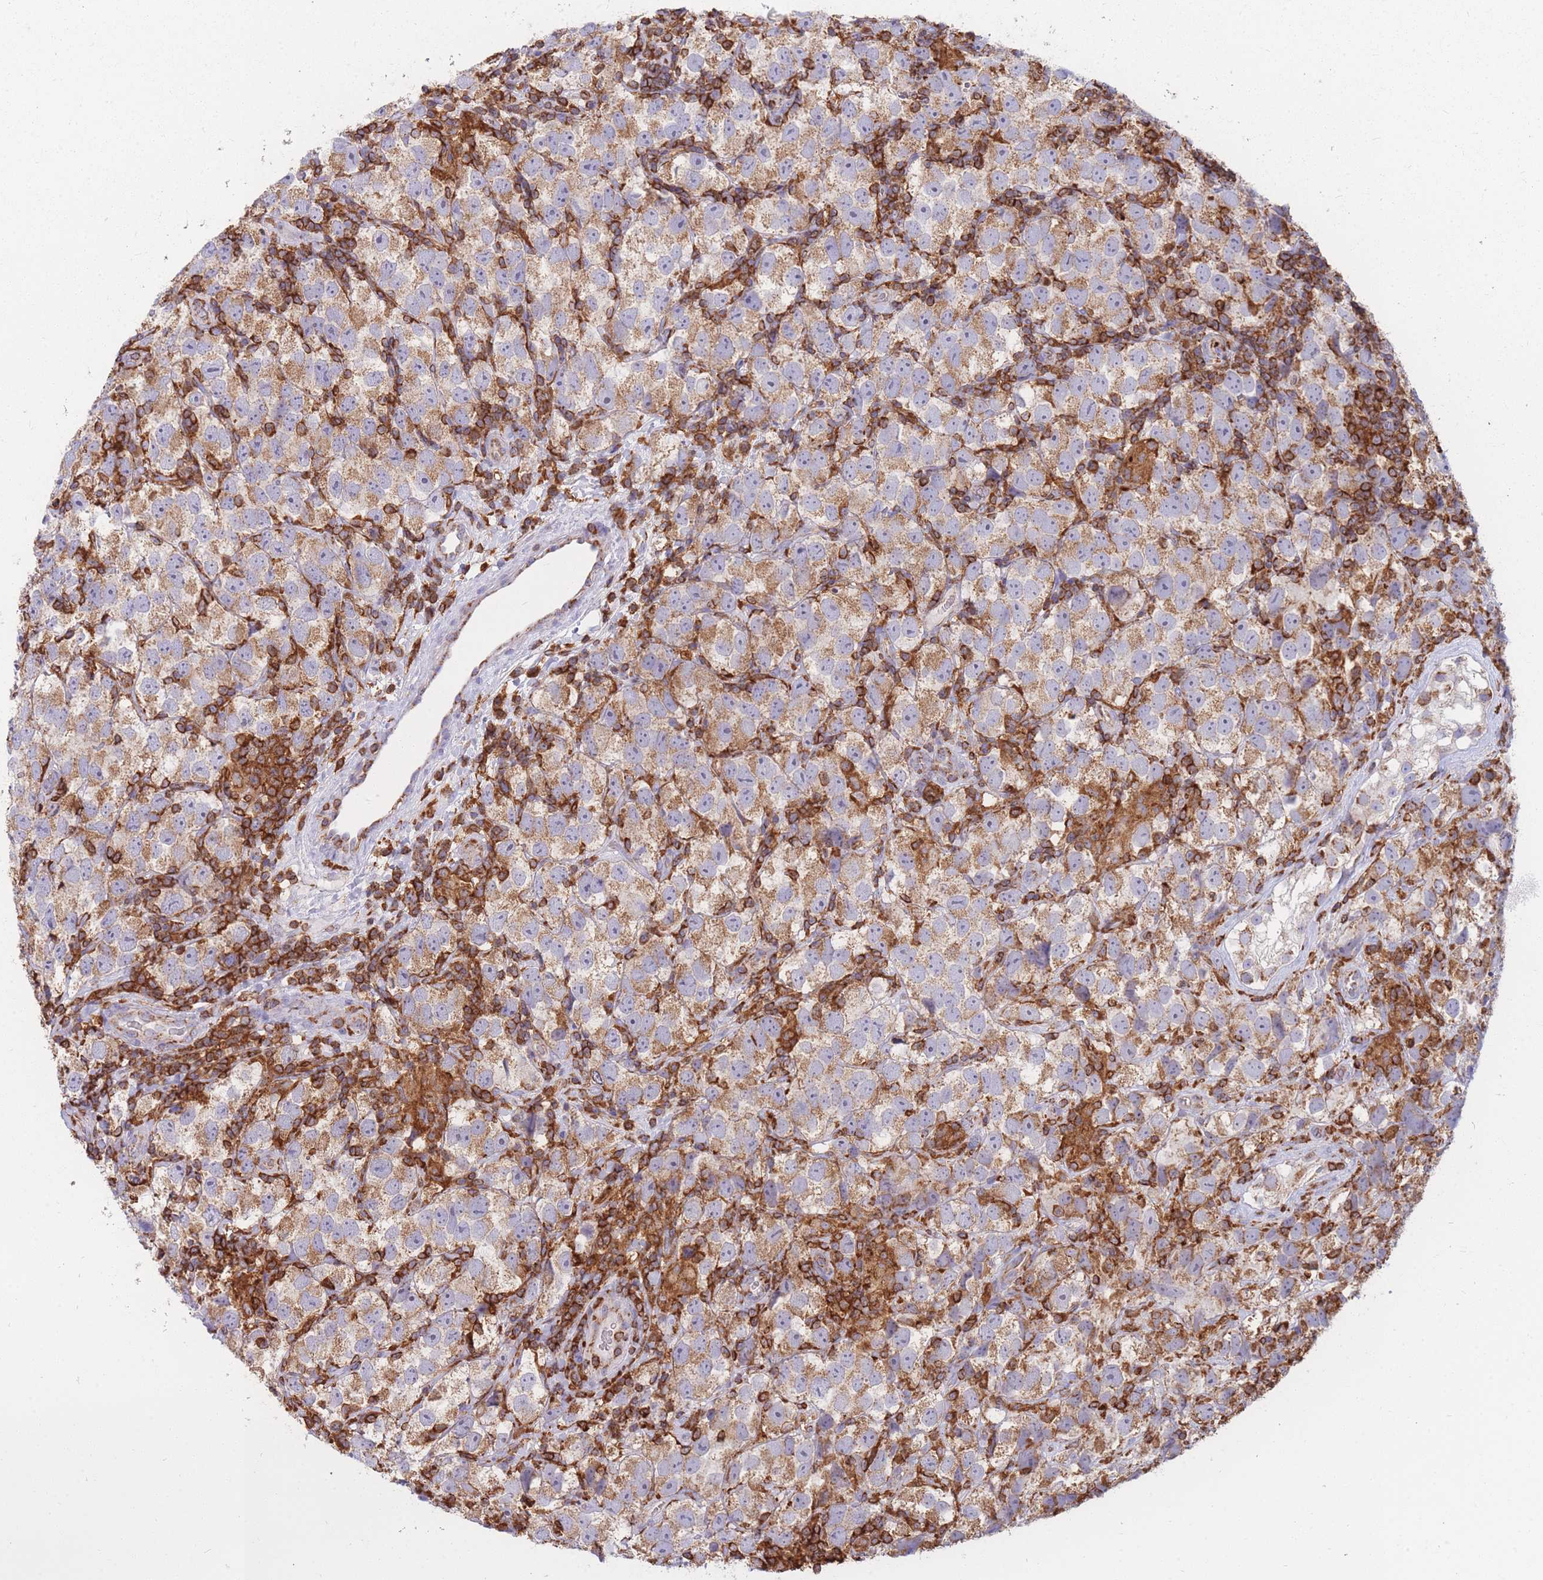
{"staining": {"intensity": "moderate", "quantity": ">75%", "location": "cytoplasmic/membranous"}, "tissue": "testis cancer", "cell_type": "Tumor cells", "image_type": "cancer", "snomed": [{"axis": "morphology", "description": "Seminoma, NOS"}, {"axis": "topography", "description": "Testis"}], "caption": "A medium amount of moderate cytoplasmic/membranous expression is present in approximately >75% of tumor cells in testis seminoma tissue.", "gene": "MRPL54", "patient": {"sex": "male", "age": 26}}